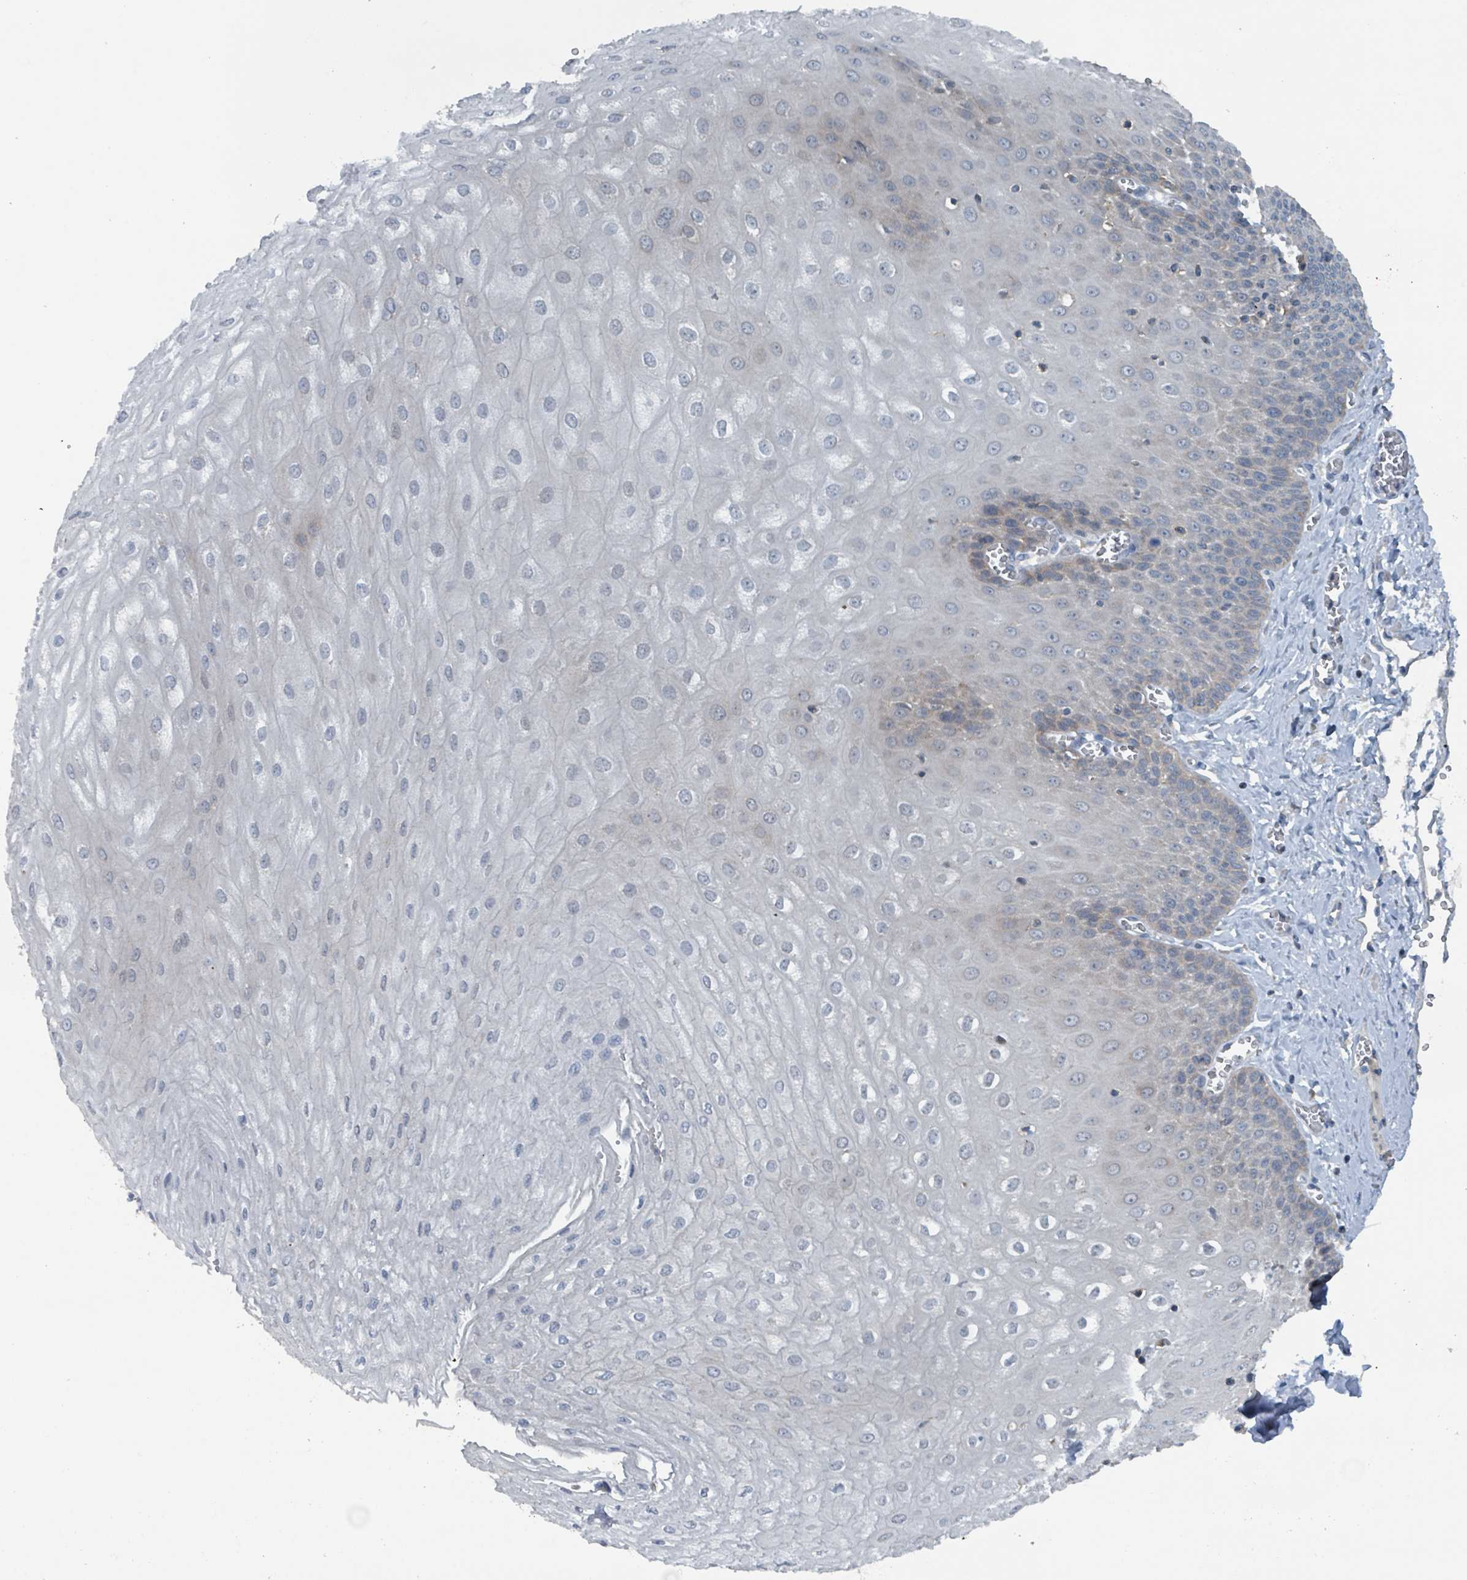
{"staining": {"intensity": "weak", "quantity": "<25%", "location": "cytoplasmic/membranous"}, "tissue": "esophagus", "cell_type": "Squamous epithelial cells", "image_type": "normal", "snomed": [{"axis": "morphology", "description": "Normal tissue, NOS"}, {"axis": "topography", "description": "Esophagus"}], "caption": "Immunohistochemical staining of benign esophagus reveals no significant positivity in squamous epithelial cells. Nuclei are stained in blue.", "gene": "ACBD4", "patient": {"sex": "male", "age": 60}}